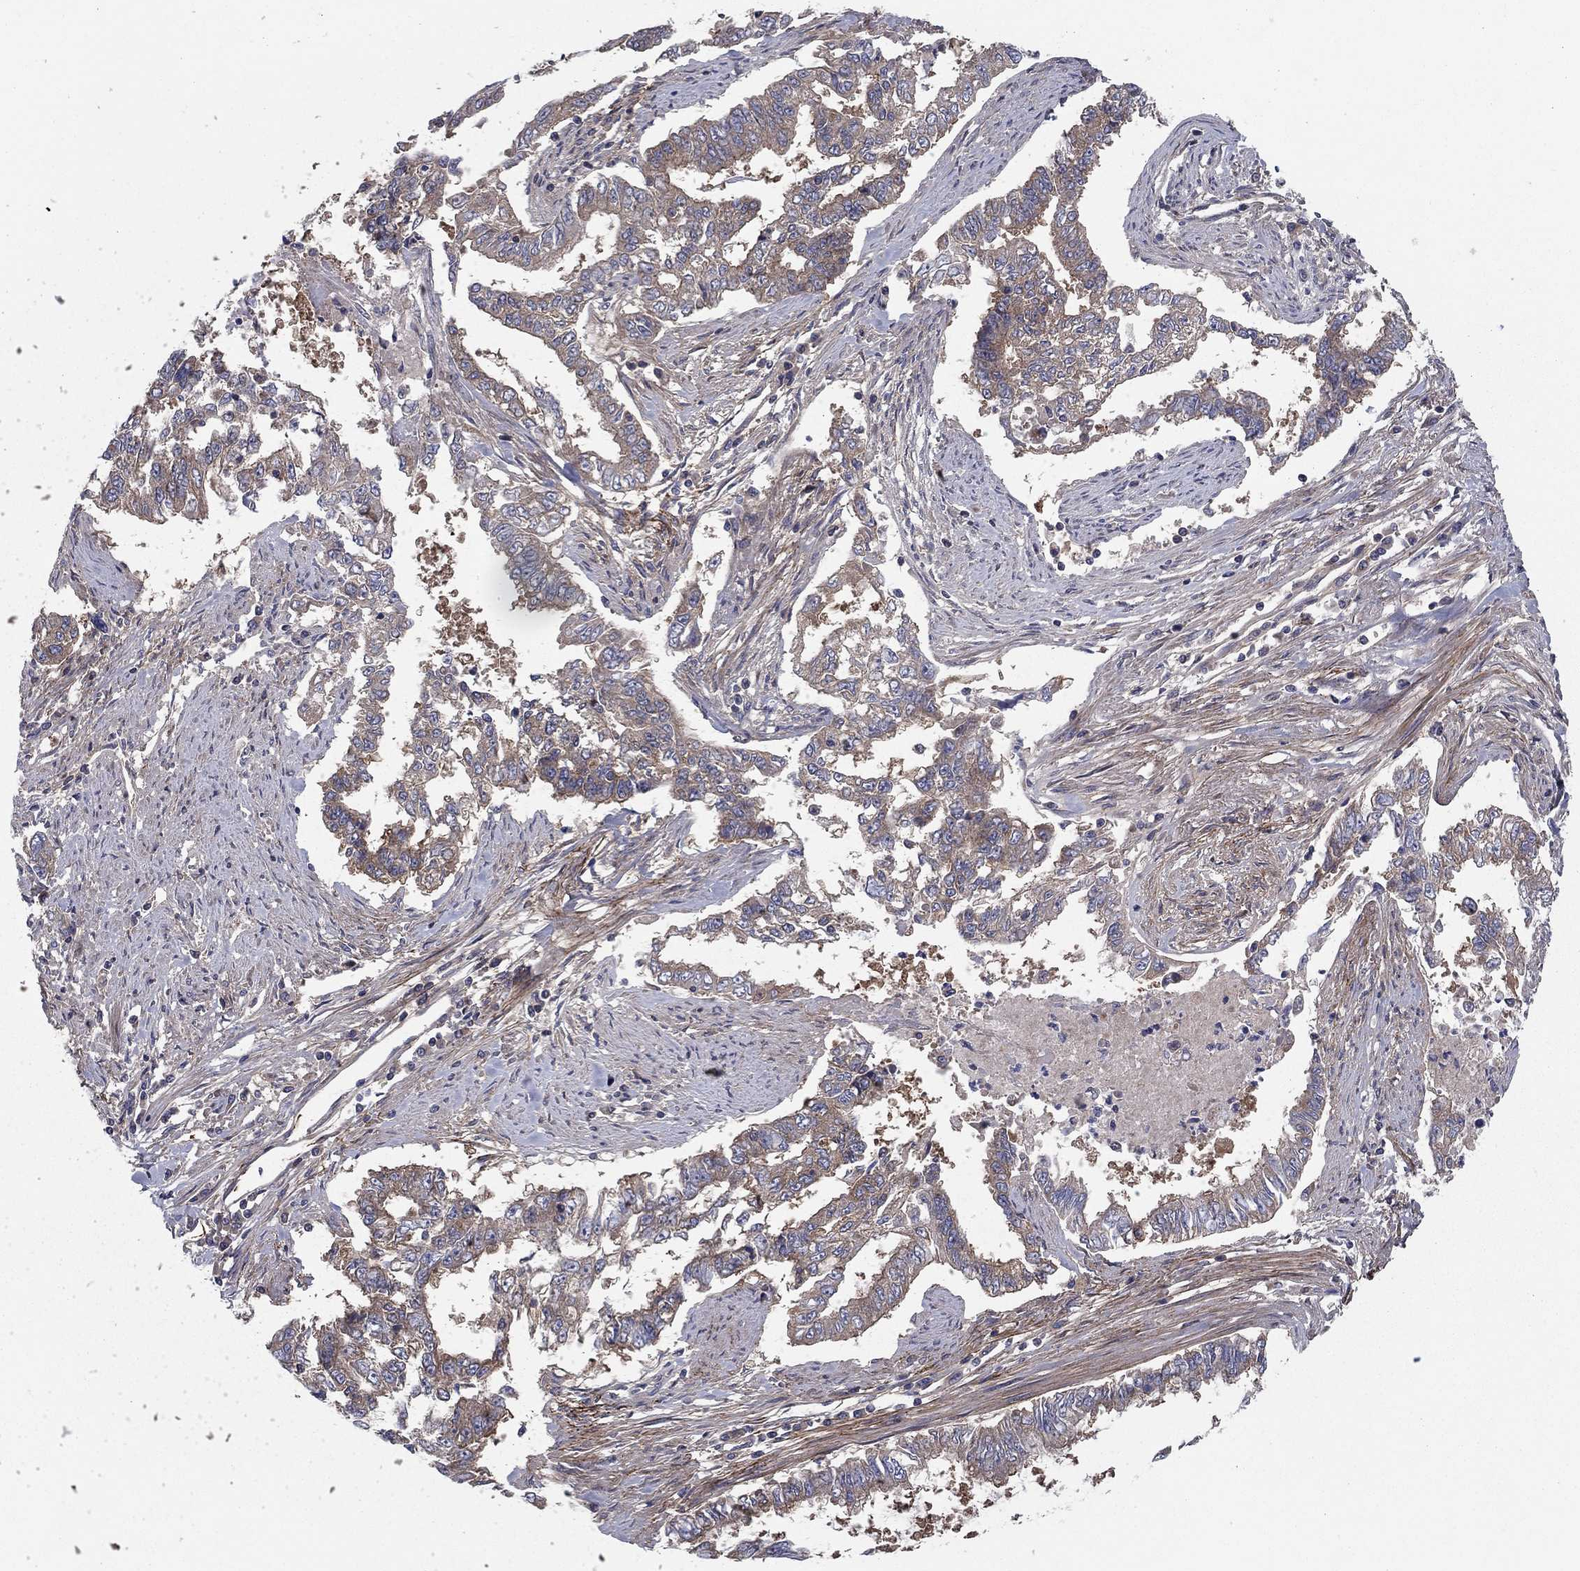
{"staining": {"intensity": "weak", "quantity": "25%-75%", "location": "cytoplasmic/membranous"}, "tissue": "endometrial cancer", "cell_type": "Tumor cells", "image_type": "cancer", "snomed": [{"axis": "morphology", "description": "Adenocarcinoma, NOS"}, {"axis": "topography", "description": "Uterus"}], "caption": "The micrograph displays immunohistochemical staining of adenocarcinoma (endometrial). There is weak cytoplasmic/membranous staining is seen in approximately 25%-75% of tumor cells.", "gene": "RNF123", "patient": {"sex": "female", "age": 59}}